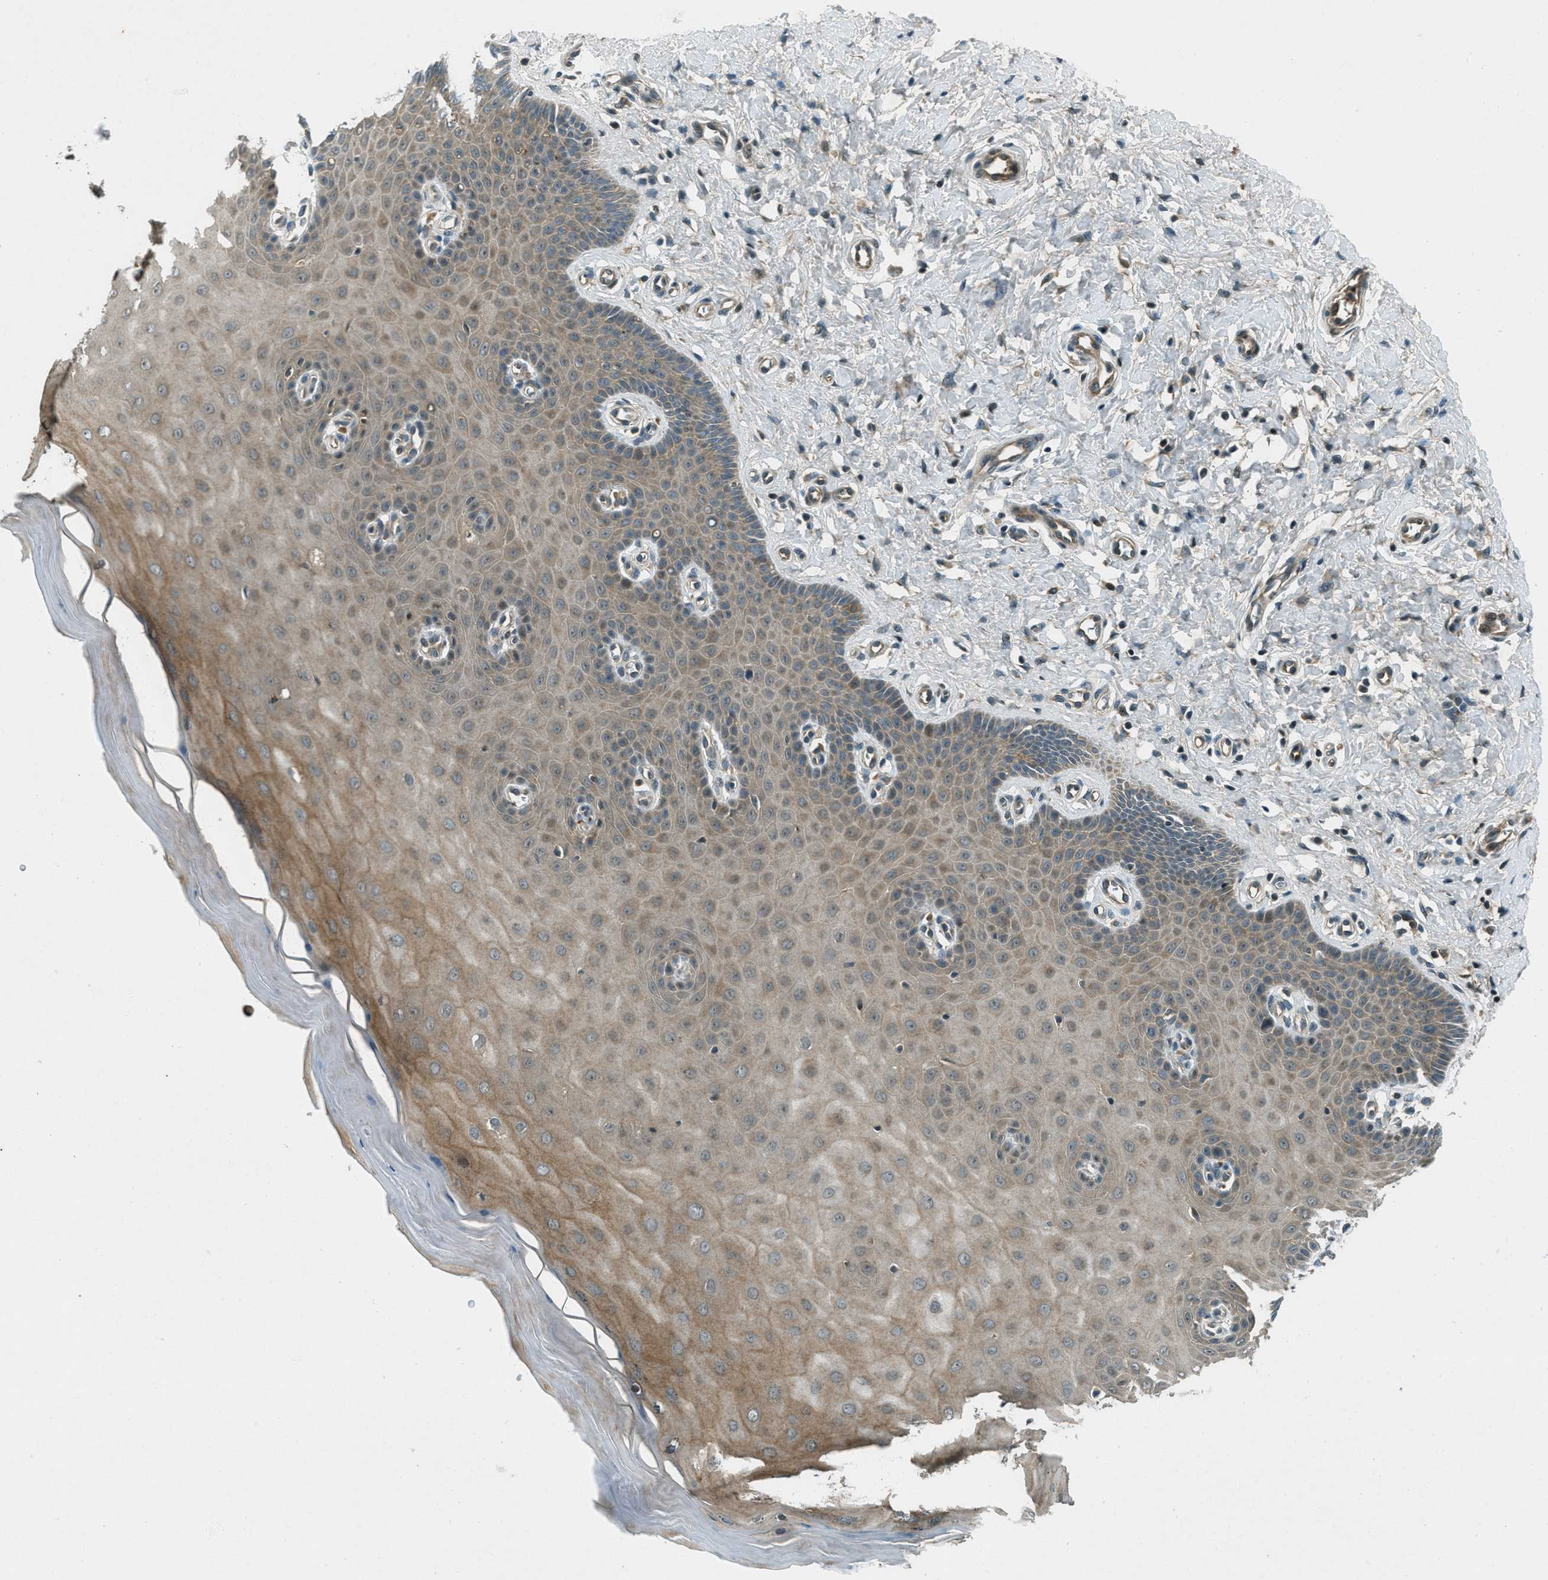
{"staining": {"intensity": "weak", "quantity": ">75%", "location": "cytoplasmic/membranous"}, "tissue": "cervix", "cell_type": "Glandular cells", "image_type": "normal", "snomed": [{"axis": "morphology", "description": "Normal tissue, NOS"}, {"axis": "topography", "description": "Cervix"}], "caption": "Weak cytoplasmic/membranous positivity for a protein is seen in about >75% of glandular cells of unremarkable cervix using IHC.", "gene": "STK11", "patient": {"sex": "female", "age": 55}}